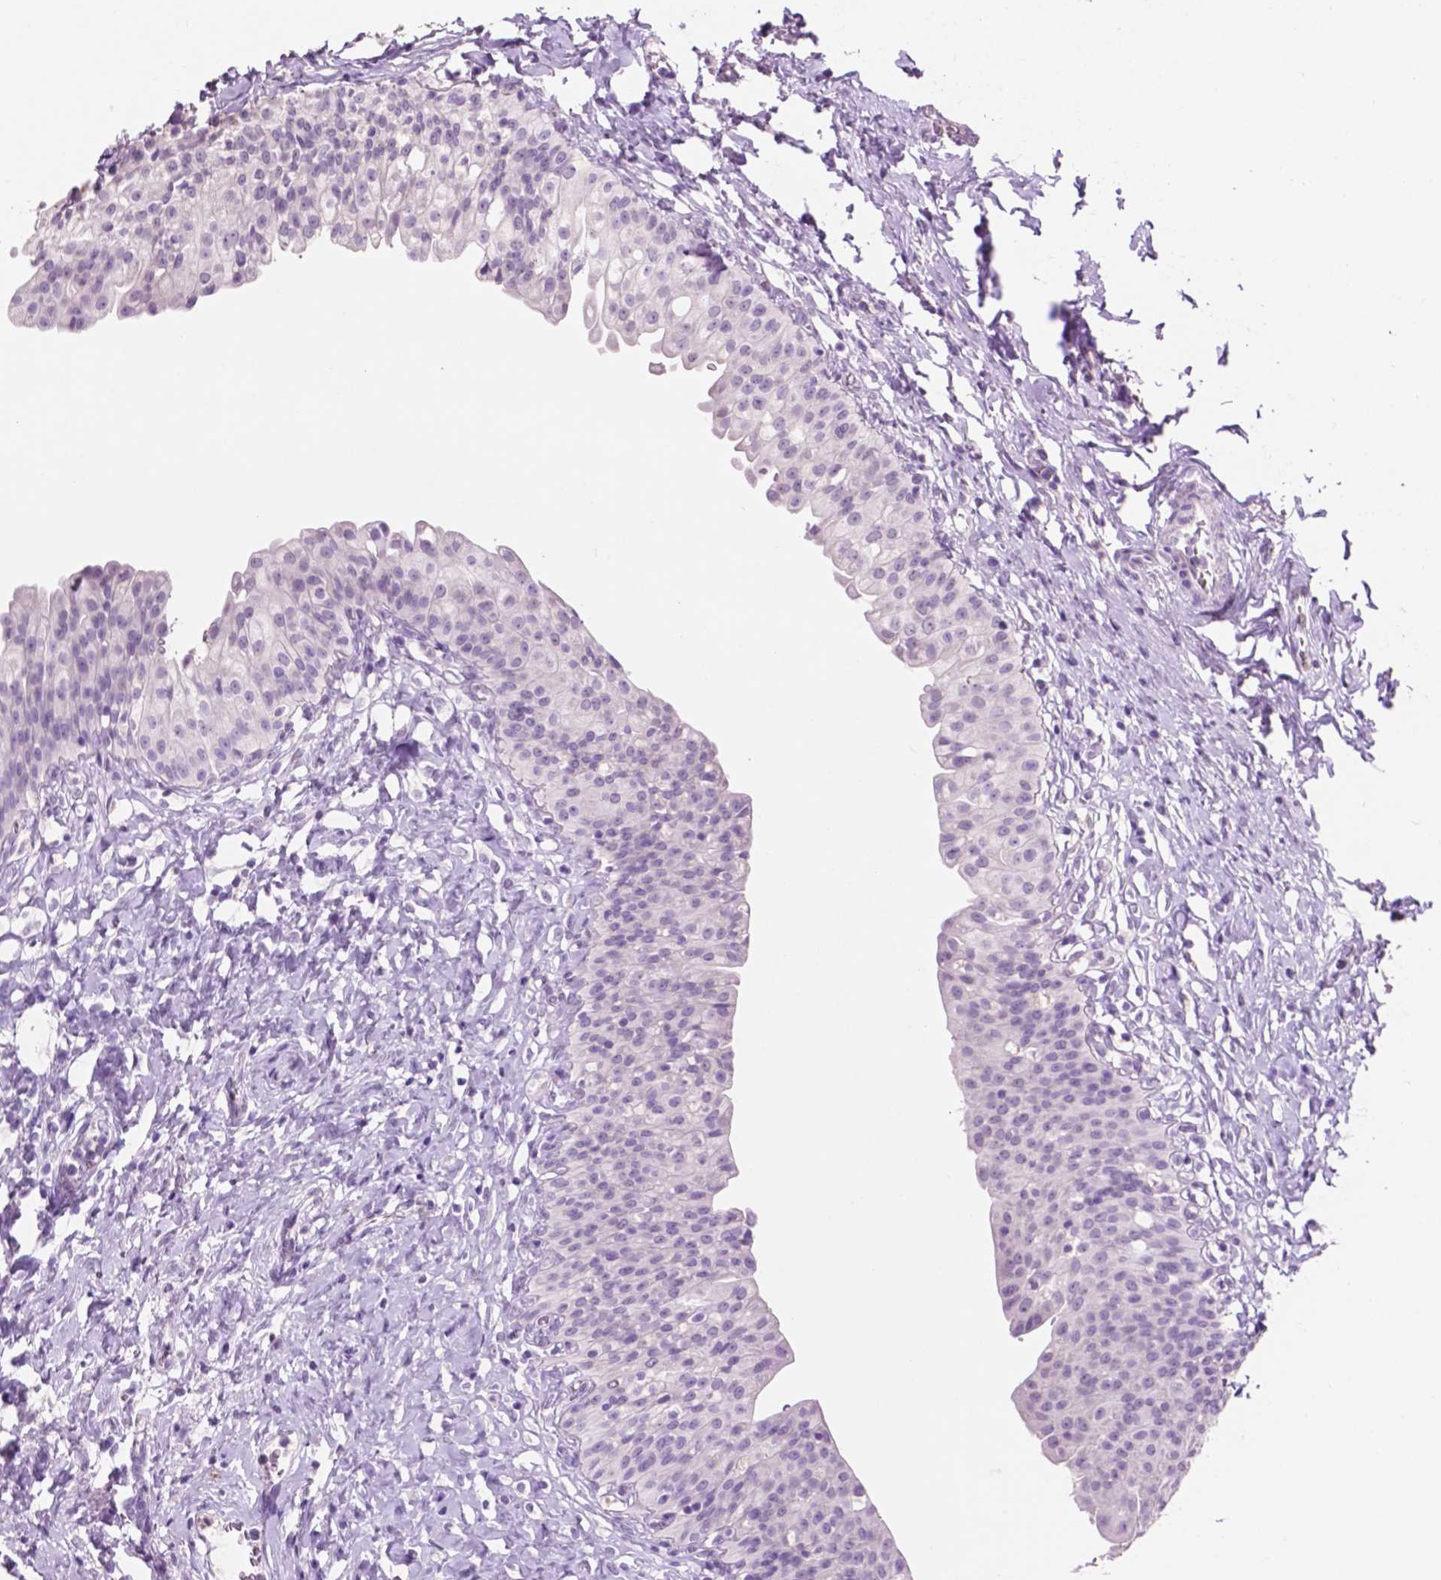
{"staining": {"intensity": "negative", "quantity": "none", "location": "none"}, "tissue": "urinary bladder", "cell_type": "Urothelial cells", "image_type": "normal", "snomed": [{"axis": "morphology", "description": "Normal tissue, NOS"}, {"axis": "topography", "description": "Urinary bladder"}], "caption": "Immunohistochemical staining of normal urinary bladder demonstrates no significant staining in urothelial cells. (Brightfield microscopy of DAB (3,3'-diaminobenzidine) IHC at high magnification).", "gene": "IDO1", "patient": {"sex": "male", "age": 76}}